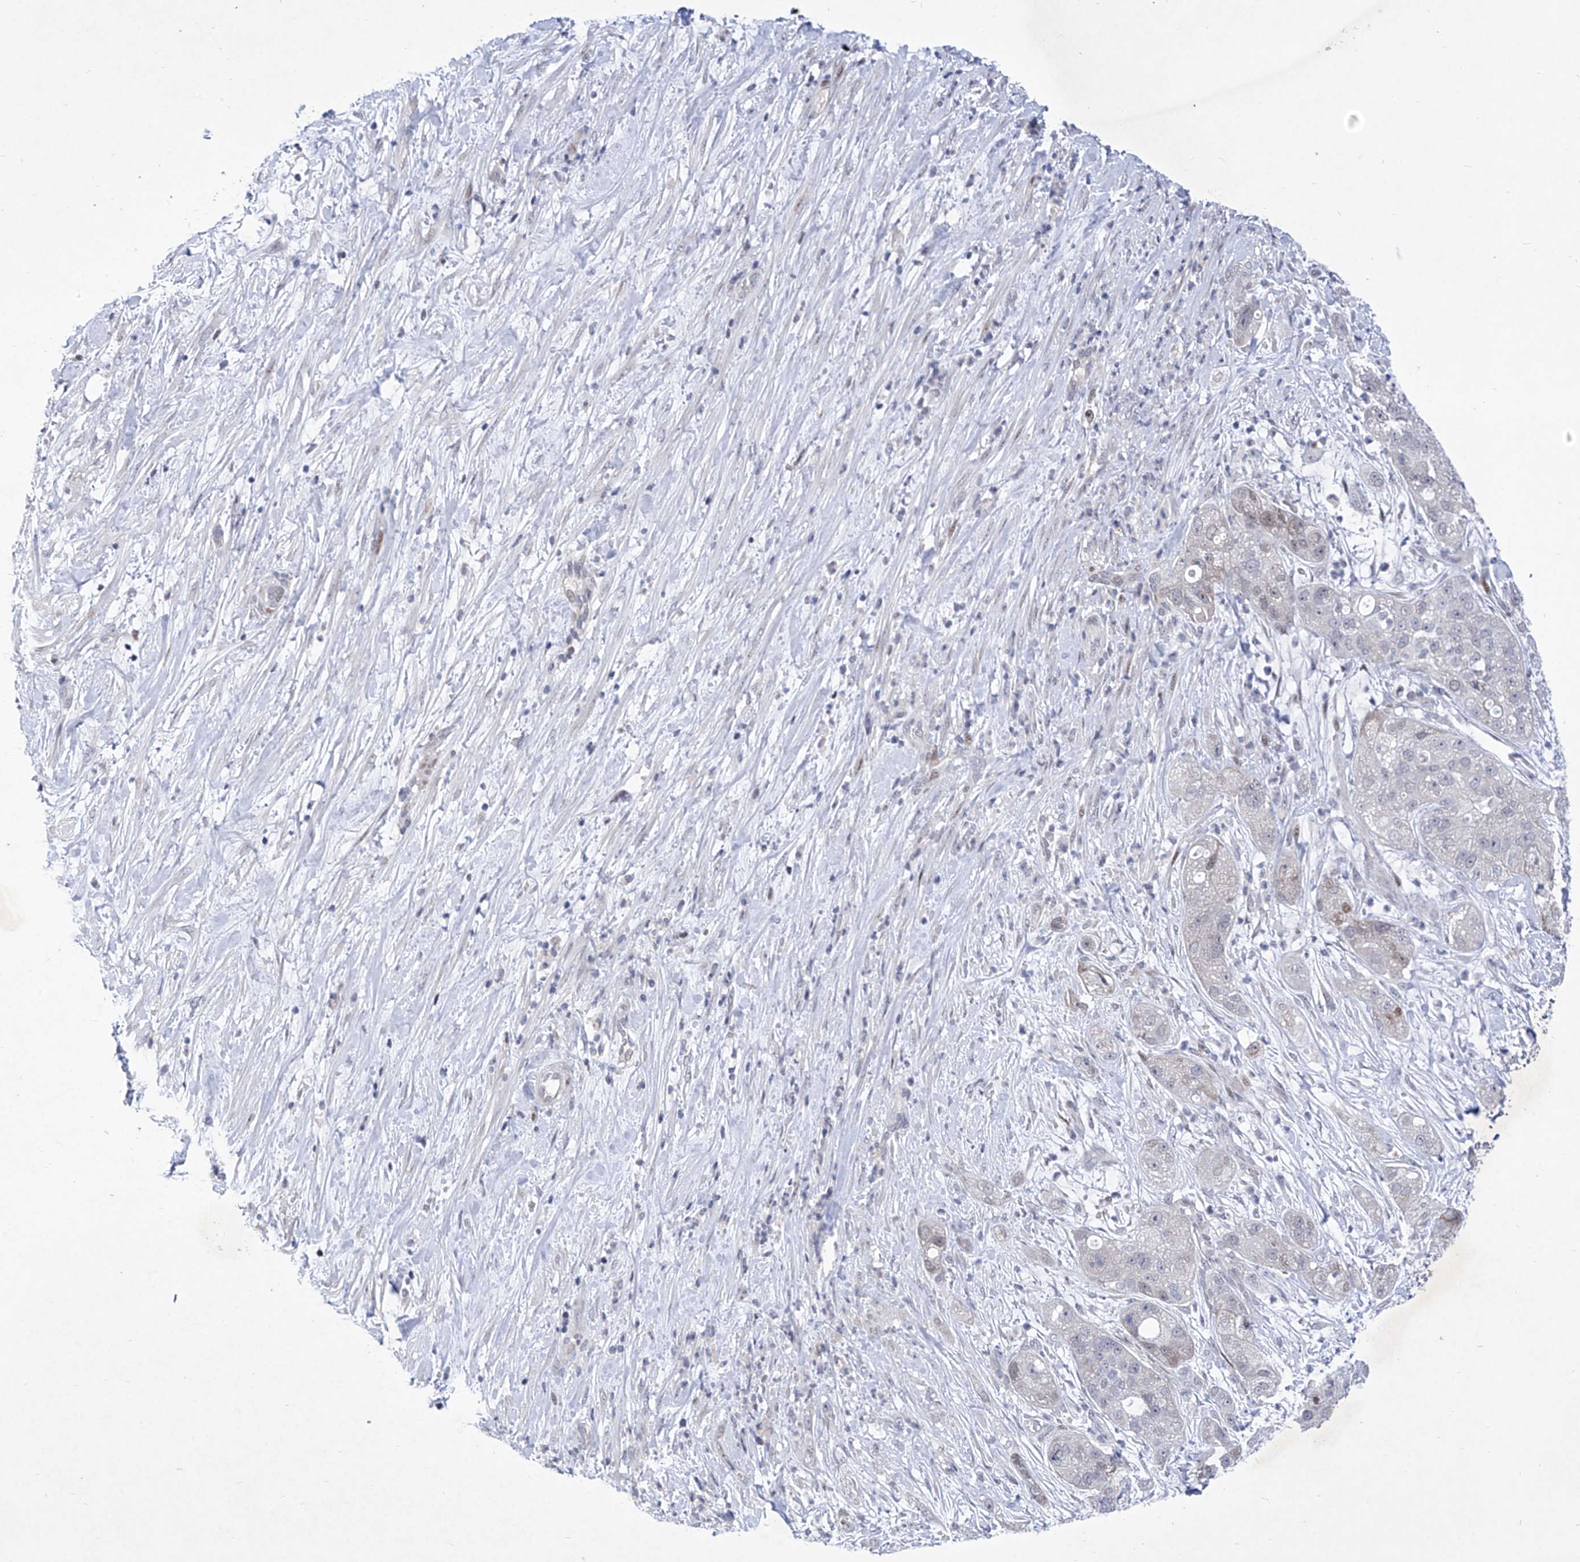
{"staining": {"intensity": "negative", "quantity": "none", "location": "none"}, "tissue": "pancreatic cancer", "cell_type": "Tumor cells", "image_type": "cancer", "snomed": [{"axis": "morphology", "description": "Adenocarcinoma, NOS"}, {"axis": "topography", "description": "Pancreas"}], "caption": "Pancreatic adenocarcinoma was stained to show a protein in brown. There is no significant expression in tumor cells.", "gene": "NUFIP1", "patient": {"sex": "female", "age": 78}}